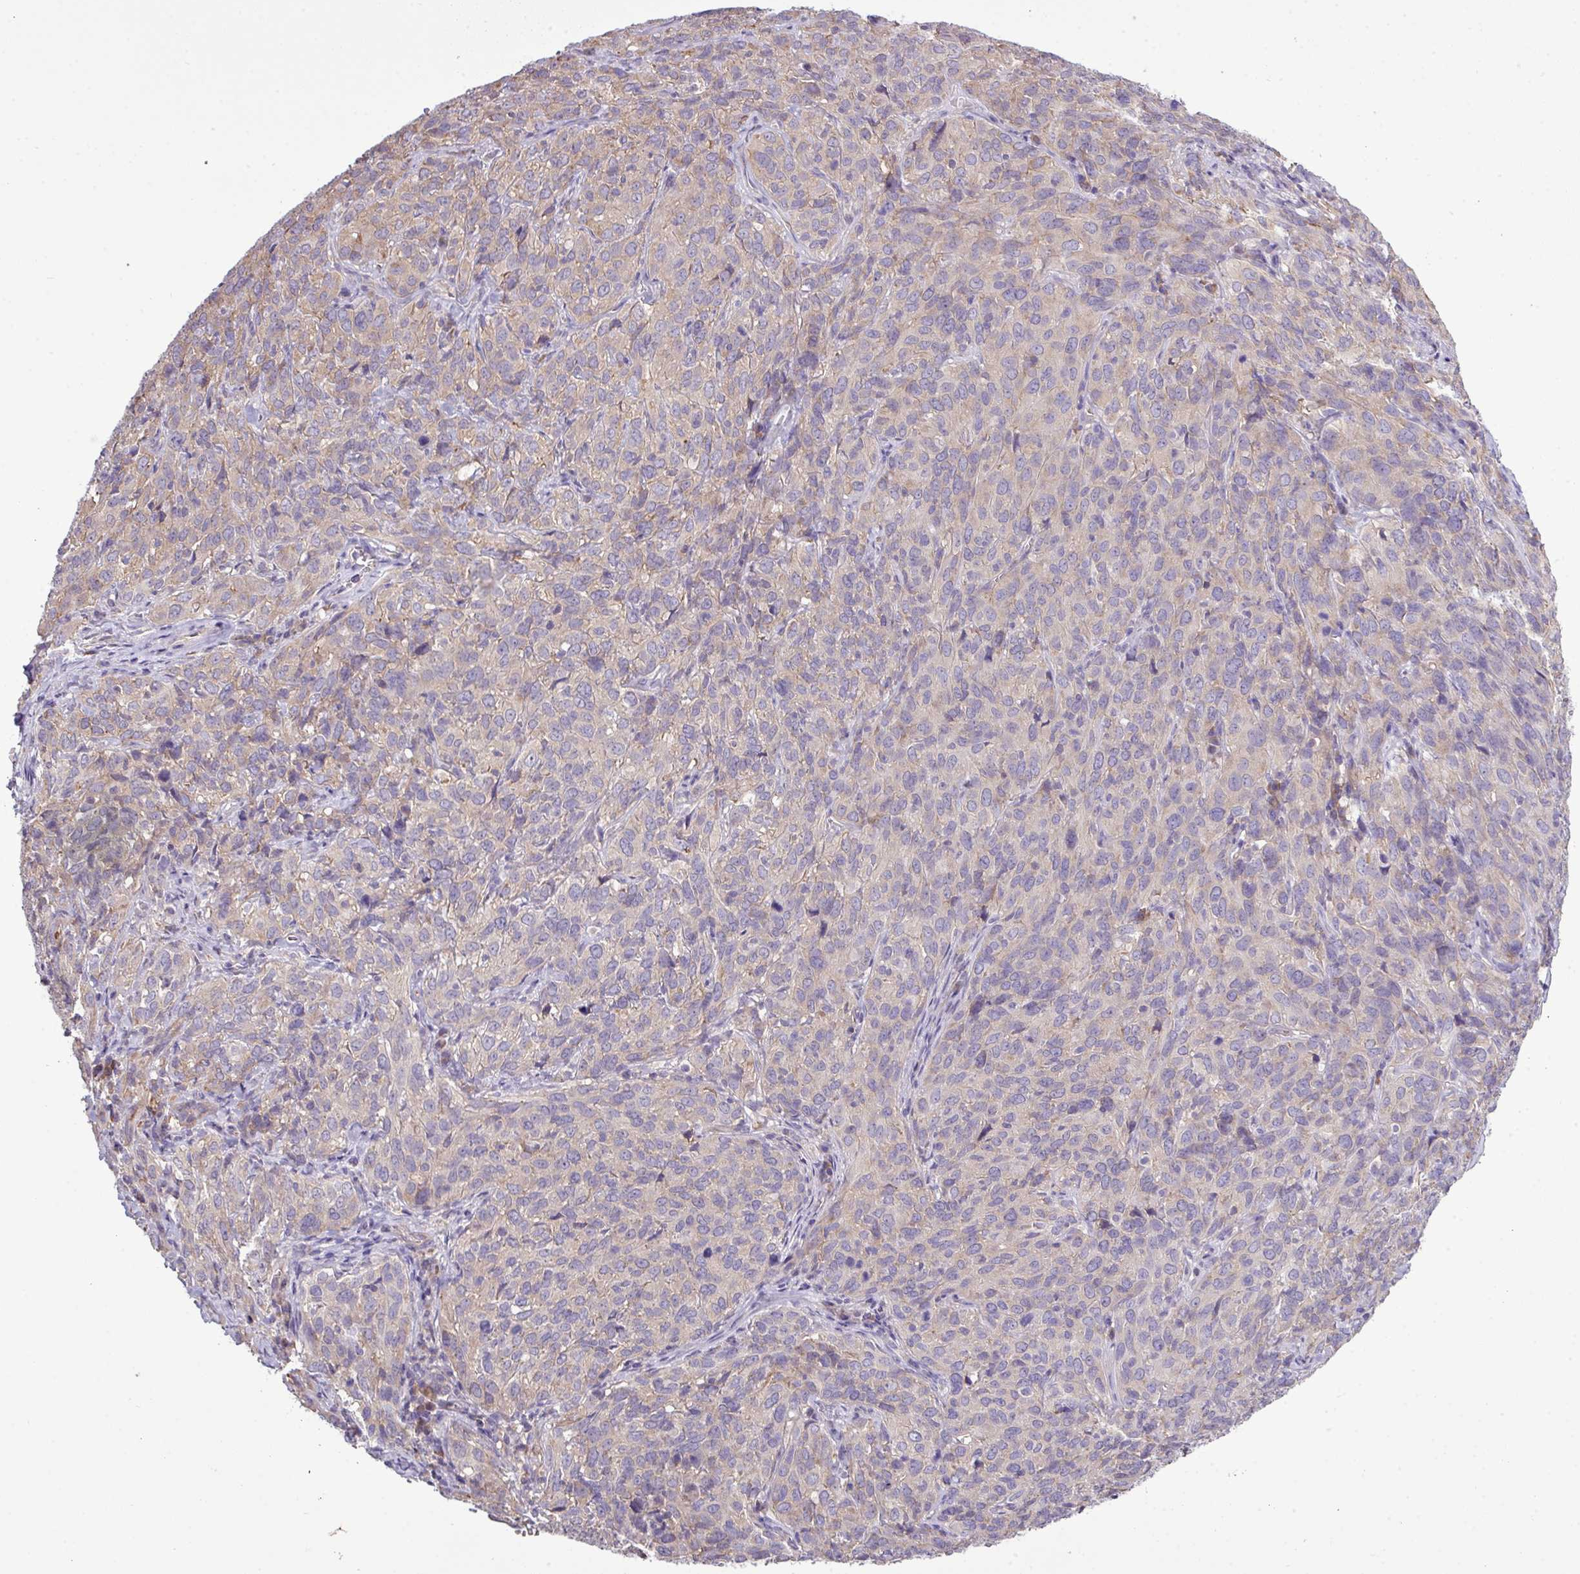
{"staining": {"intensity": "weak", "quantity": "<25%", "location": "cytoplasmic/membranous"}, "tissue": "cervical cancer", "cell_type": "Tumor cells", "image_type": "cancer", "snomed": [{"axis": "morphology", "description": "Squamous cell carcinoma, NOS"}, {"axis": "topography", "description": "Cervix"}], "caption": "Cervical squamous cell carcinoma was stained to show a protein in brown. There is no significant staining in tumor cells.", "gene": "AGAP5", "patient": {"sex": "female", "age": 51}}